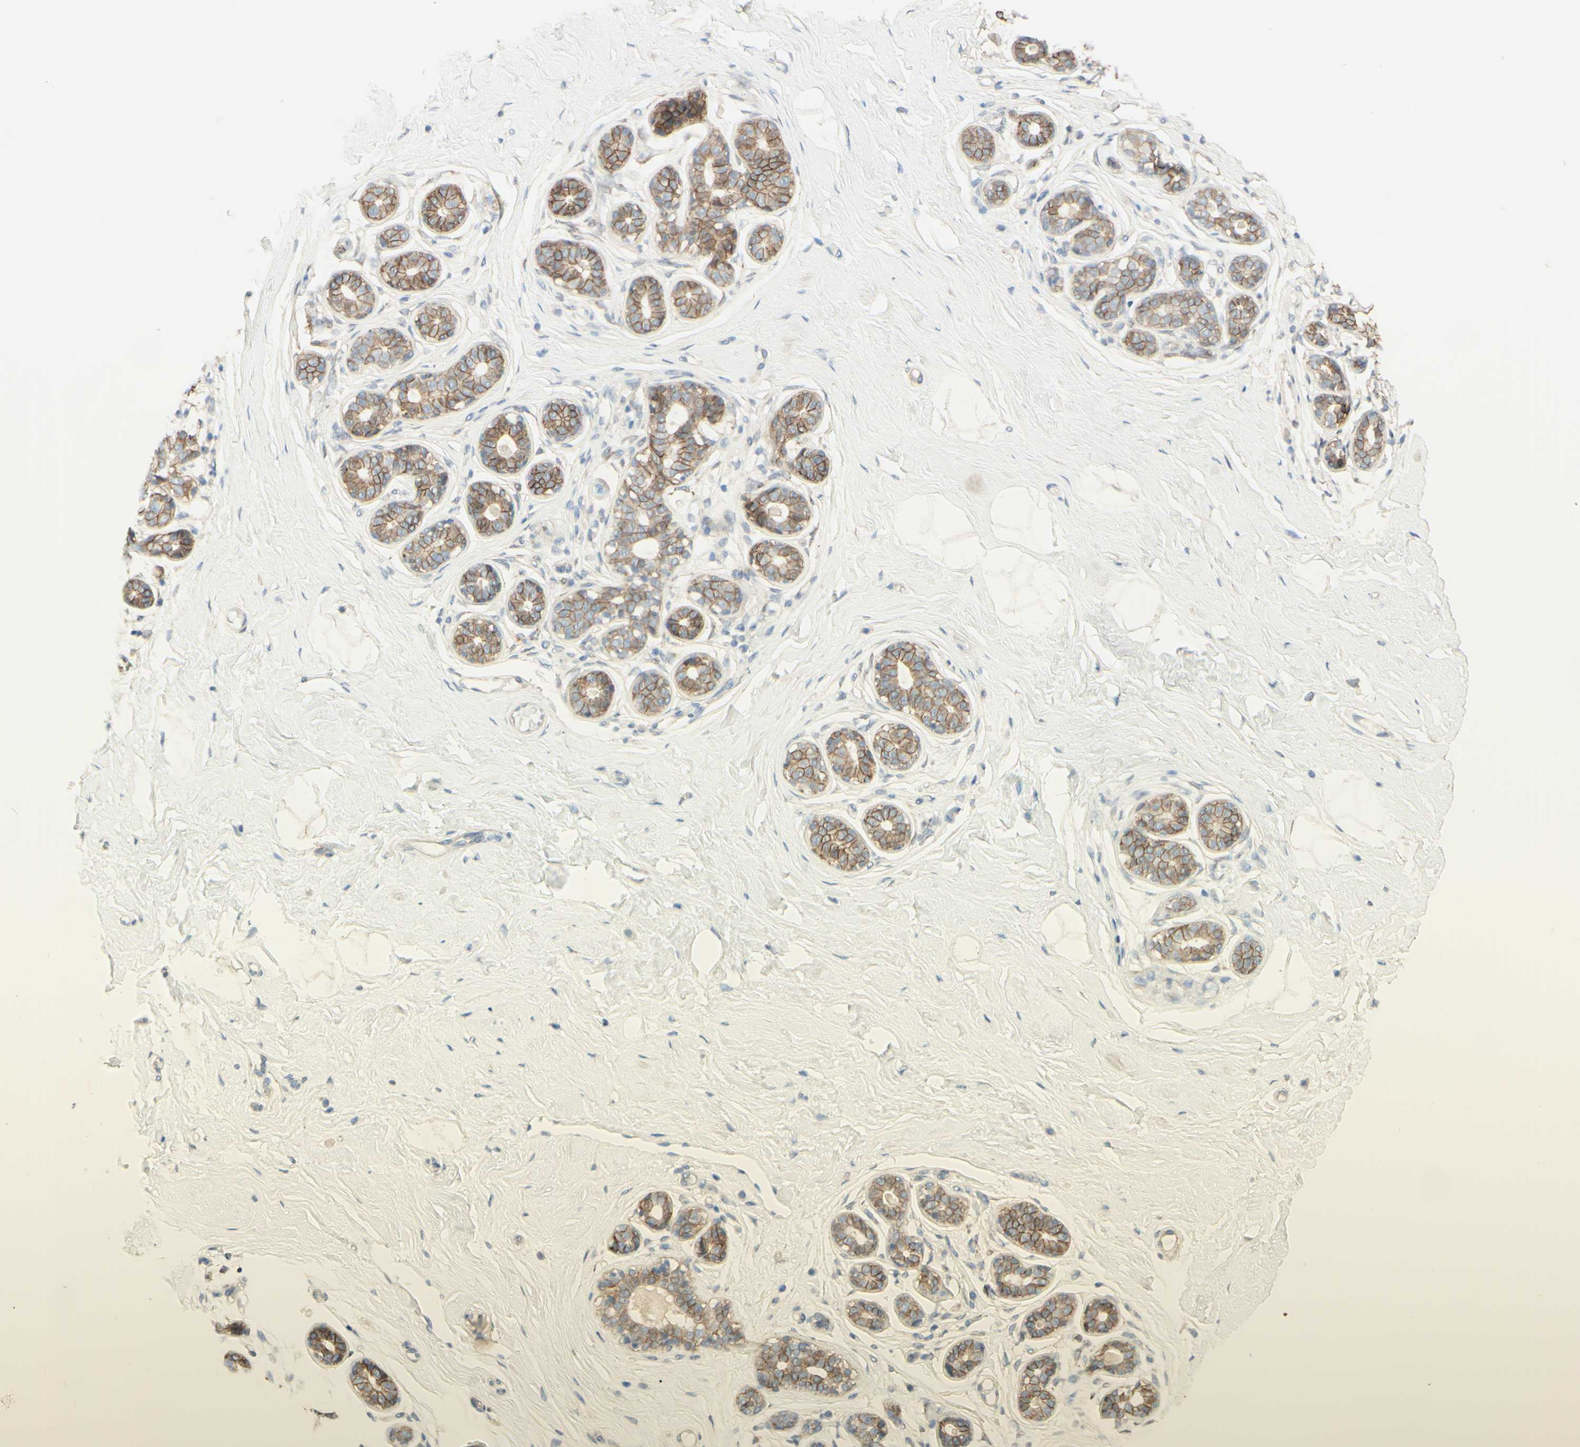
{"staining": {"intensity": "moderate", "quantity": ">75%", "location": "cytoplasmic/membranous"}, "tissue": "breast", "cell_type": "Adipocytes", "image_type": "normal", "snomed": [{"axis": "morphology", "description": "Normal tissue, NOS"}, {"axis": "topography", "description": "Breast"}], "caption": "This is a photomicrograph of IHC staining of normal breast, which shows moderate positivity in the cytoplasmic/membranous of adipocytes.", "gene": "RNF149", "patient": {"sex": "female", "age": 23}}